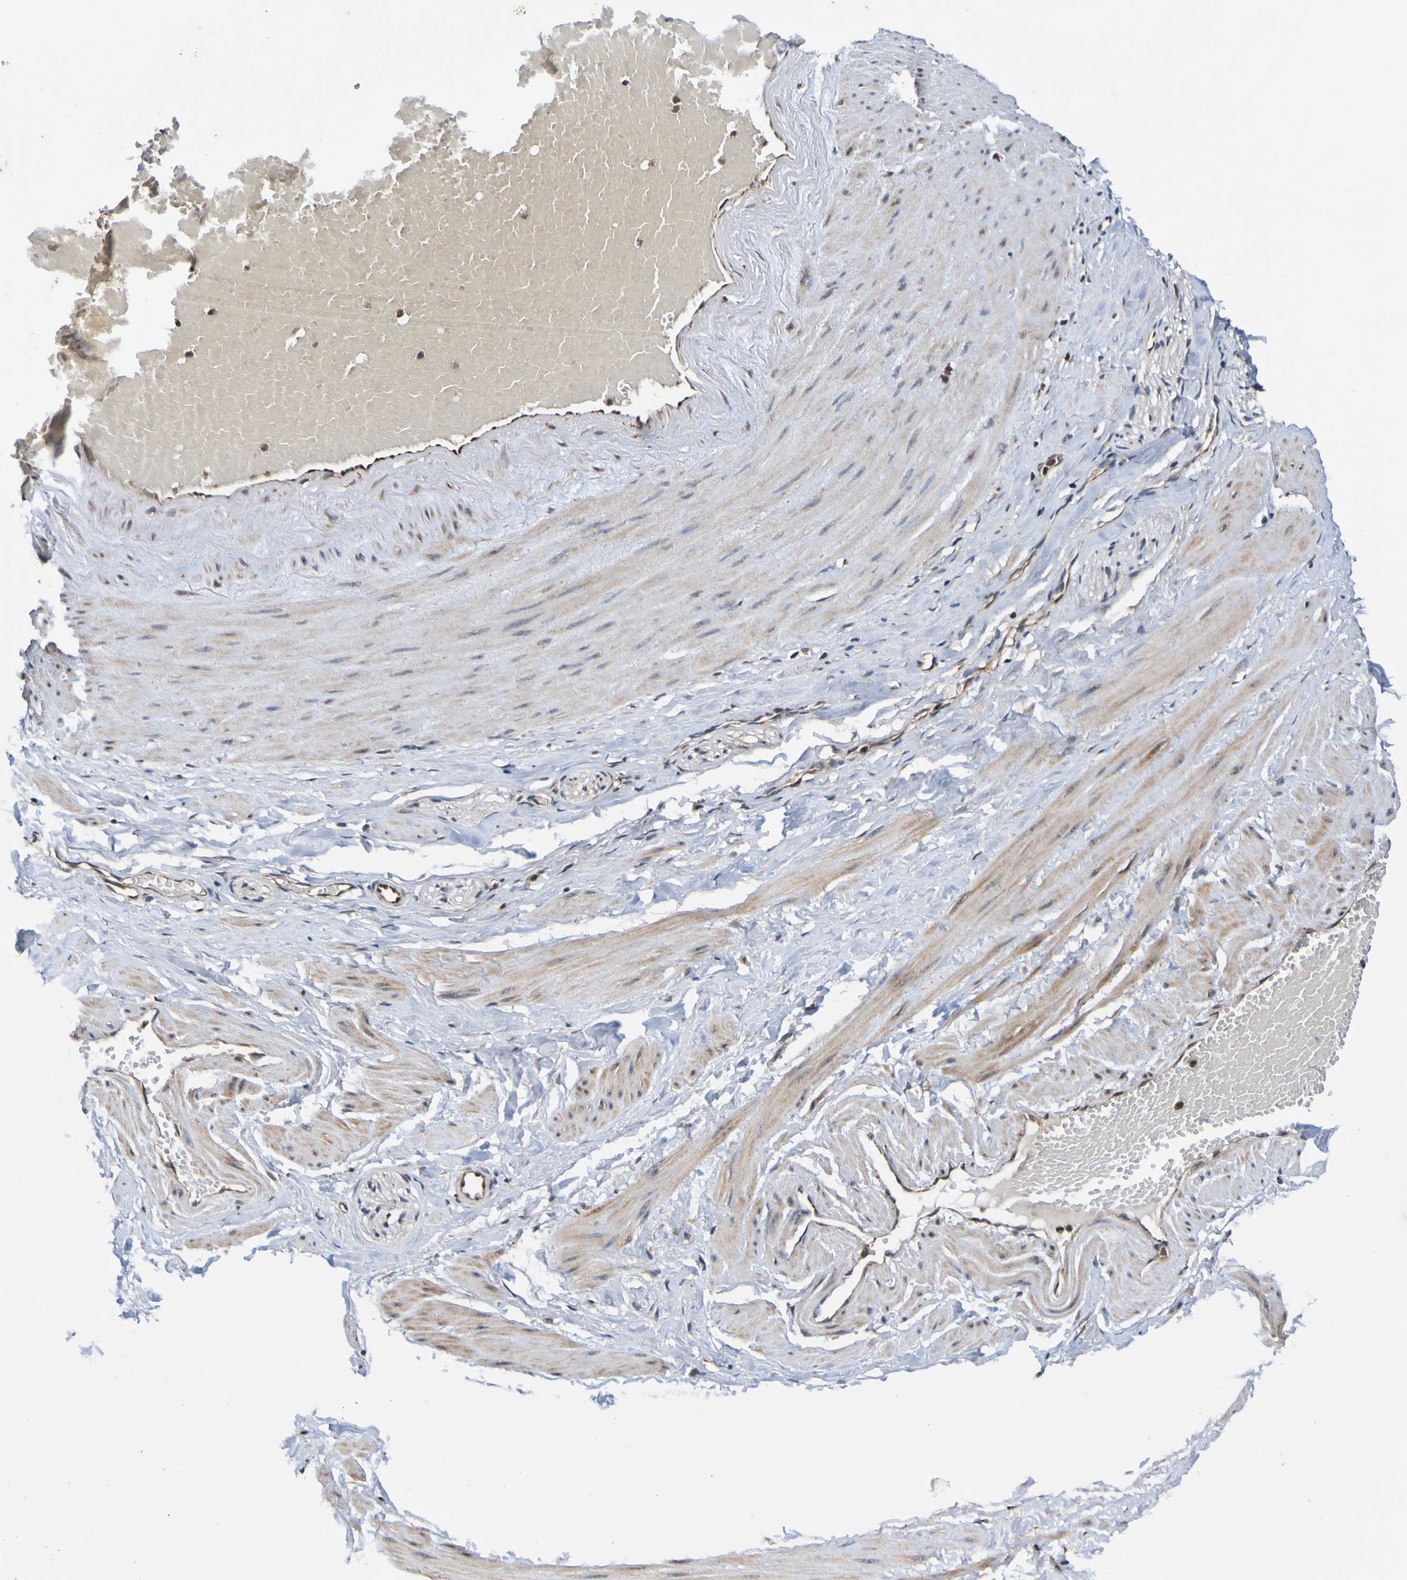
{"staining": {"intensity": "moderate", "quantity": ">75%", "location": "cytoplasmic/membranous"}, "tissue": "adipose tissue", "cell_type": "Adipocytes", "image_type": "normal", "snomed": [{"axis": "morphology", "description": "Normal tissue, NOS"}, {"axis": "topography", "description": "Soft tissue"}, {"axis": "topography", "description": "Vascular tissue"}], "caption": "Immunohistochemistry (IHC) micrograph of benign adipose tissue: adipose tissue stained using immunohistochemistry (IHC) shows medium levels of moderate protein expression localized specifically in the cytoplasmic/membranous of adipocytes, appearing as a cytoplasmic/membranous brown color.", "gene": "AXIN1", "patient": {"sex": "female", "age": 35}}